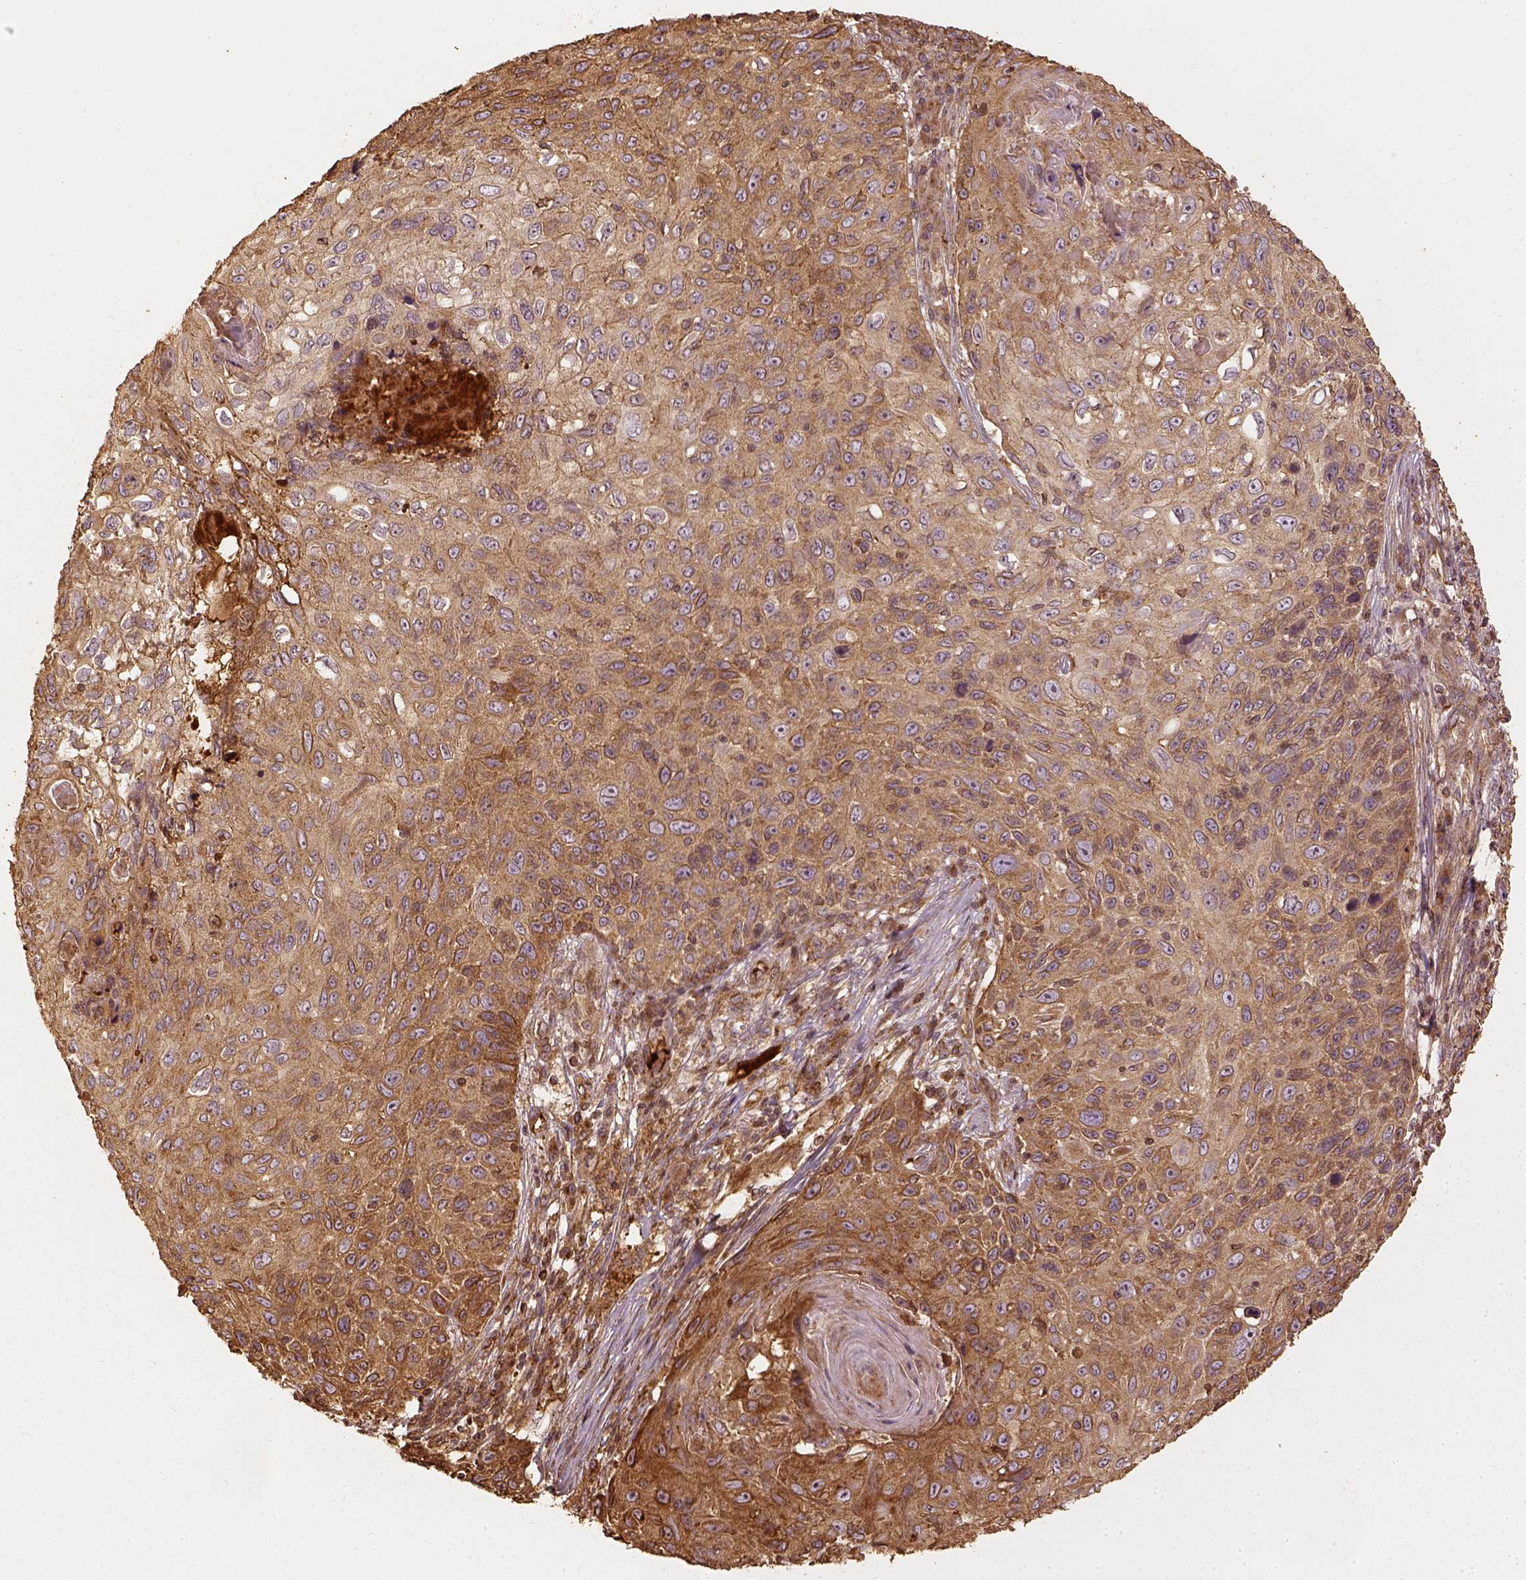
{"staining": {"intensity": "moderate", "quantity": "25%-75%", "location": "cytoplasmic/membranous"}, "tissue": "skin cancer", "cell_type": "Tumor cells", "image_type": "cancer", "snomed": [{"axis": "morphology", "description": "Squamous cell carcinoma, NOS"}, {"axis": "topography", "description": "Skin"}], "caption": "Brown immunohistochemical staining in human skin cancer exhibits moderate cytoplasmic/membranous staining in about 25%-75% of tumor cells.", "gene": "VEGFA", "patient": {"sex": "male", "age": 92}}